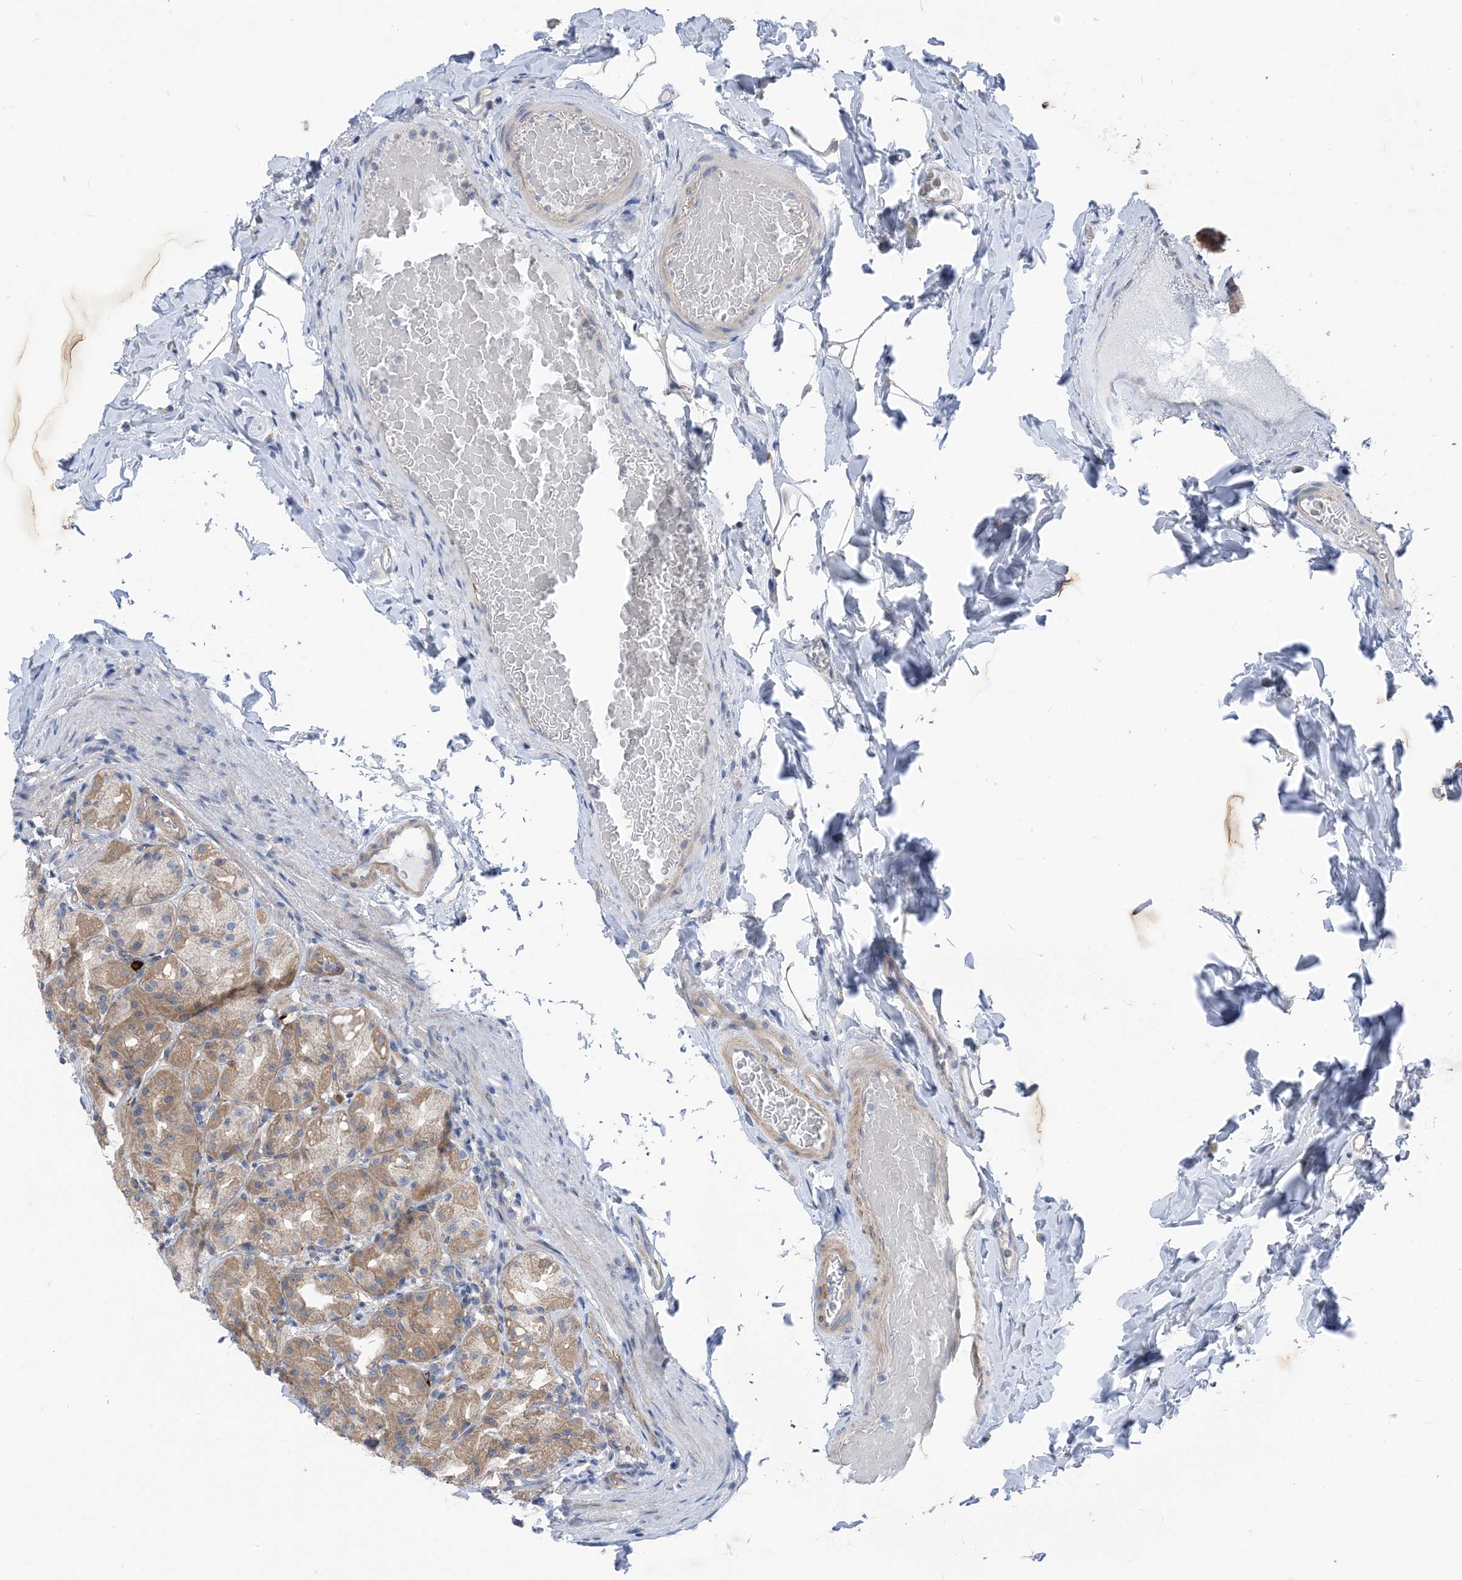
{"staining": {"intensity": "moderate", "quantity": "25%-75%", "location": "cytoplasmic/membranous"}, "tissue": "stomach", "cell_type": "Glandular cells", "image_type": "normal", "snomed": [{"axis": "morphology", "description": "Normal tissue, NOS"}, {"axis": "topography", "description": "Stomach, upper"}], "caption": "Glandular cells display medium levels of moderate cytoplasmic/membranous staining in approximately 25%-75% of cells in benign human stomach.", "gene": "PLEKHA3", "patient": {"sex": "male", "age": 68}}